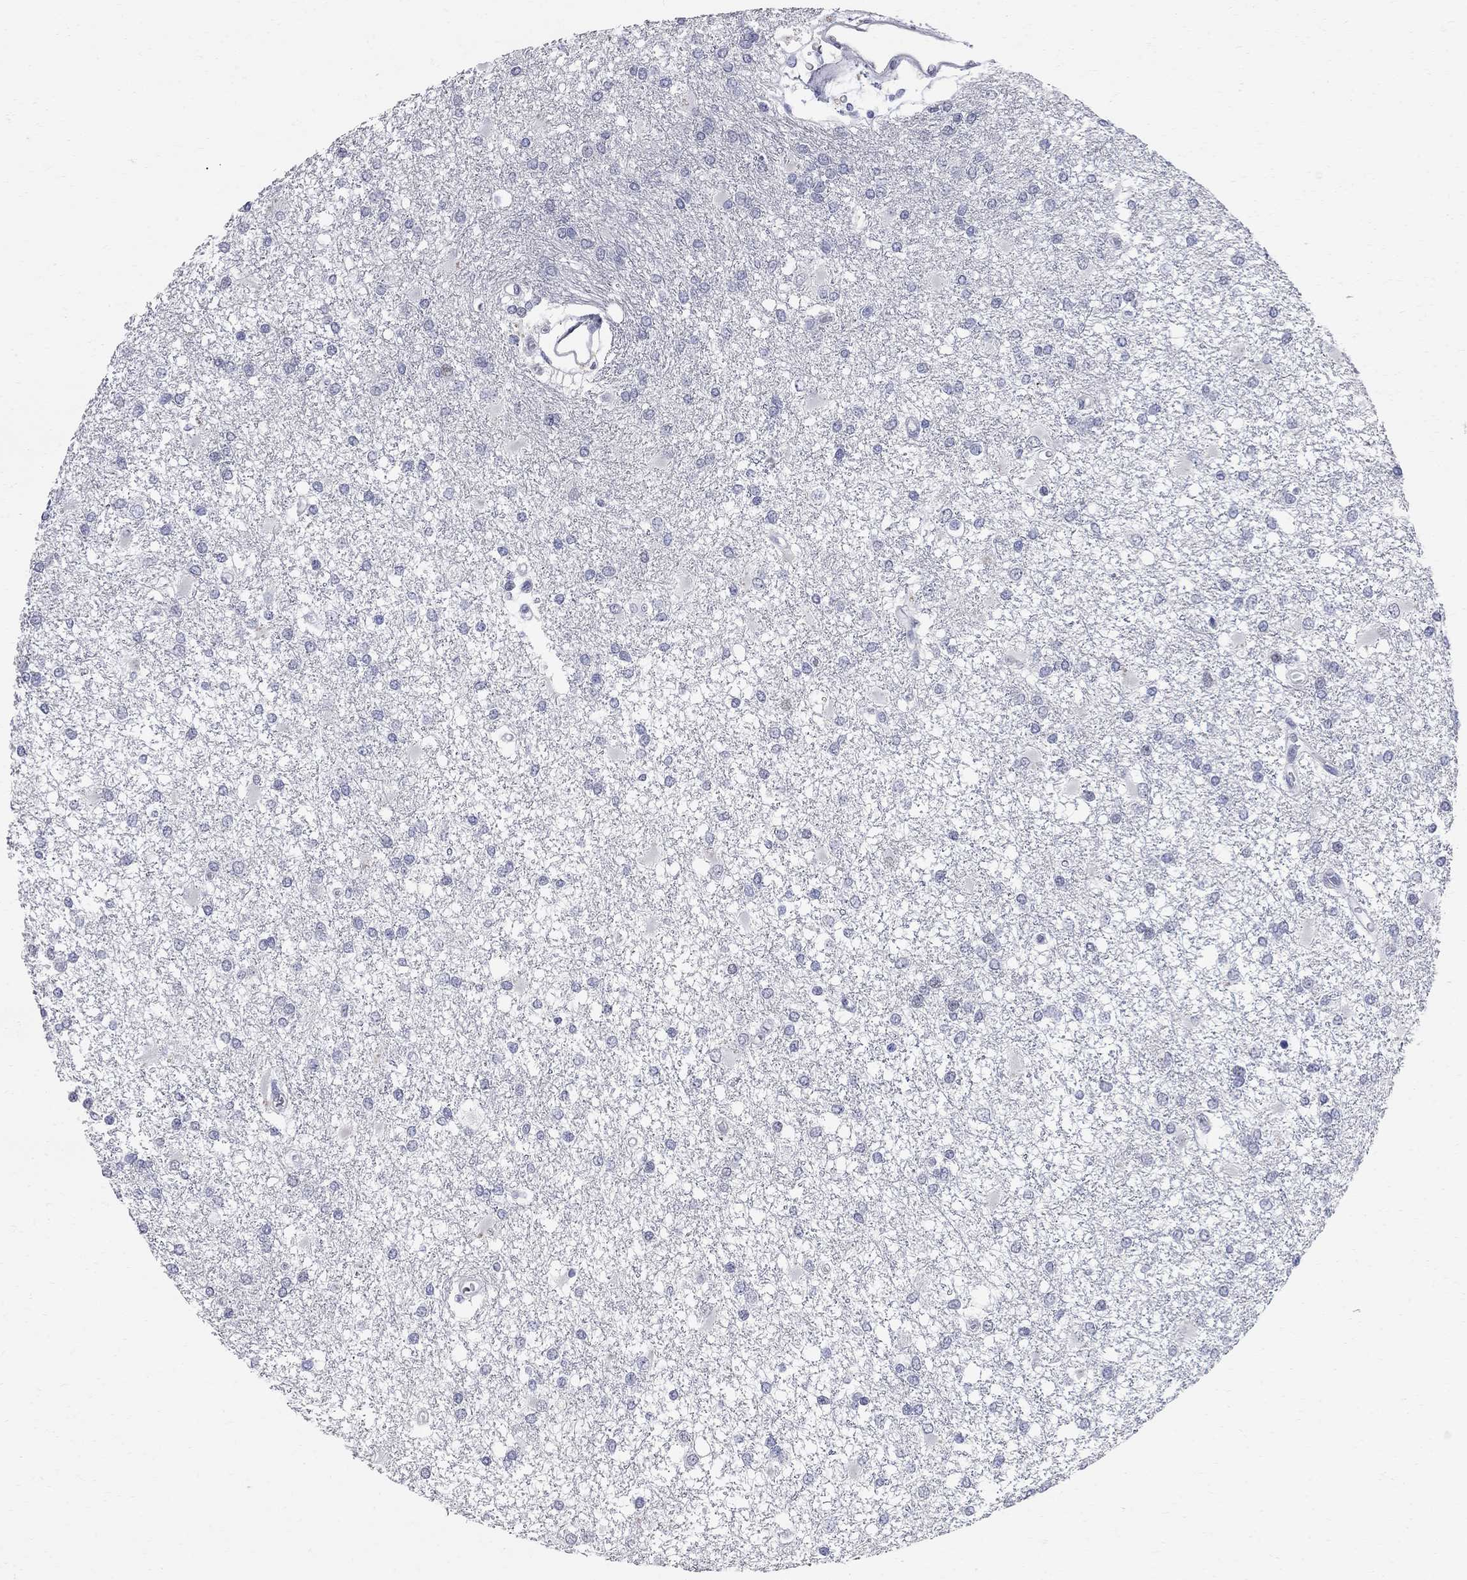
{"staining": {"intensity": "negative", "quantity": "none", "location": "none"}, "tissue": "glioma", "cell_type": "Tumor cells", "image_type": "cancer", "snomed": [{"axis": "morphology", "description": "Glioma, malignant, High grade"}, {"axis": "topography", "description": "Cerebral cortex"}], "caption": "Tumor cells show no significant protein expression in malignant glioma (high-grade).", "gene": "BPIFB1", "patient": {"sex": "male", "age": 79}}